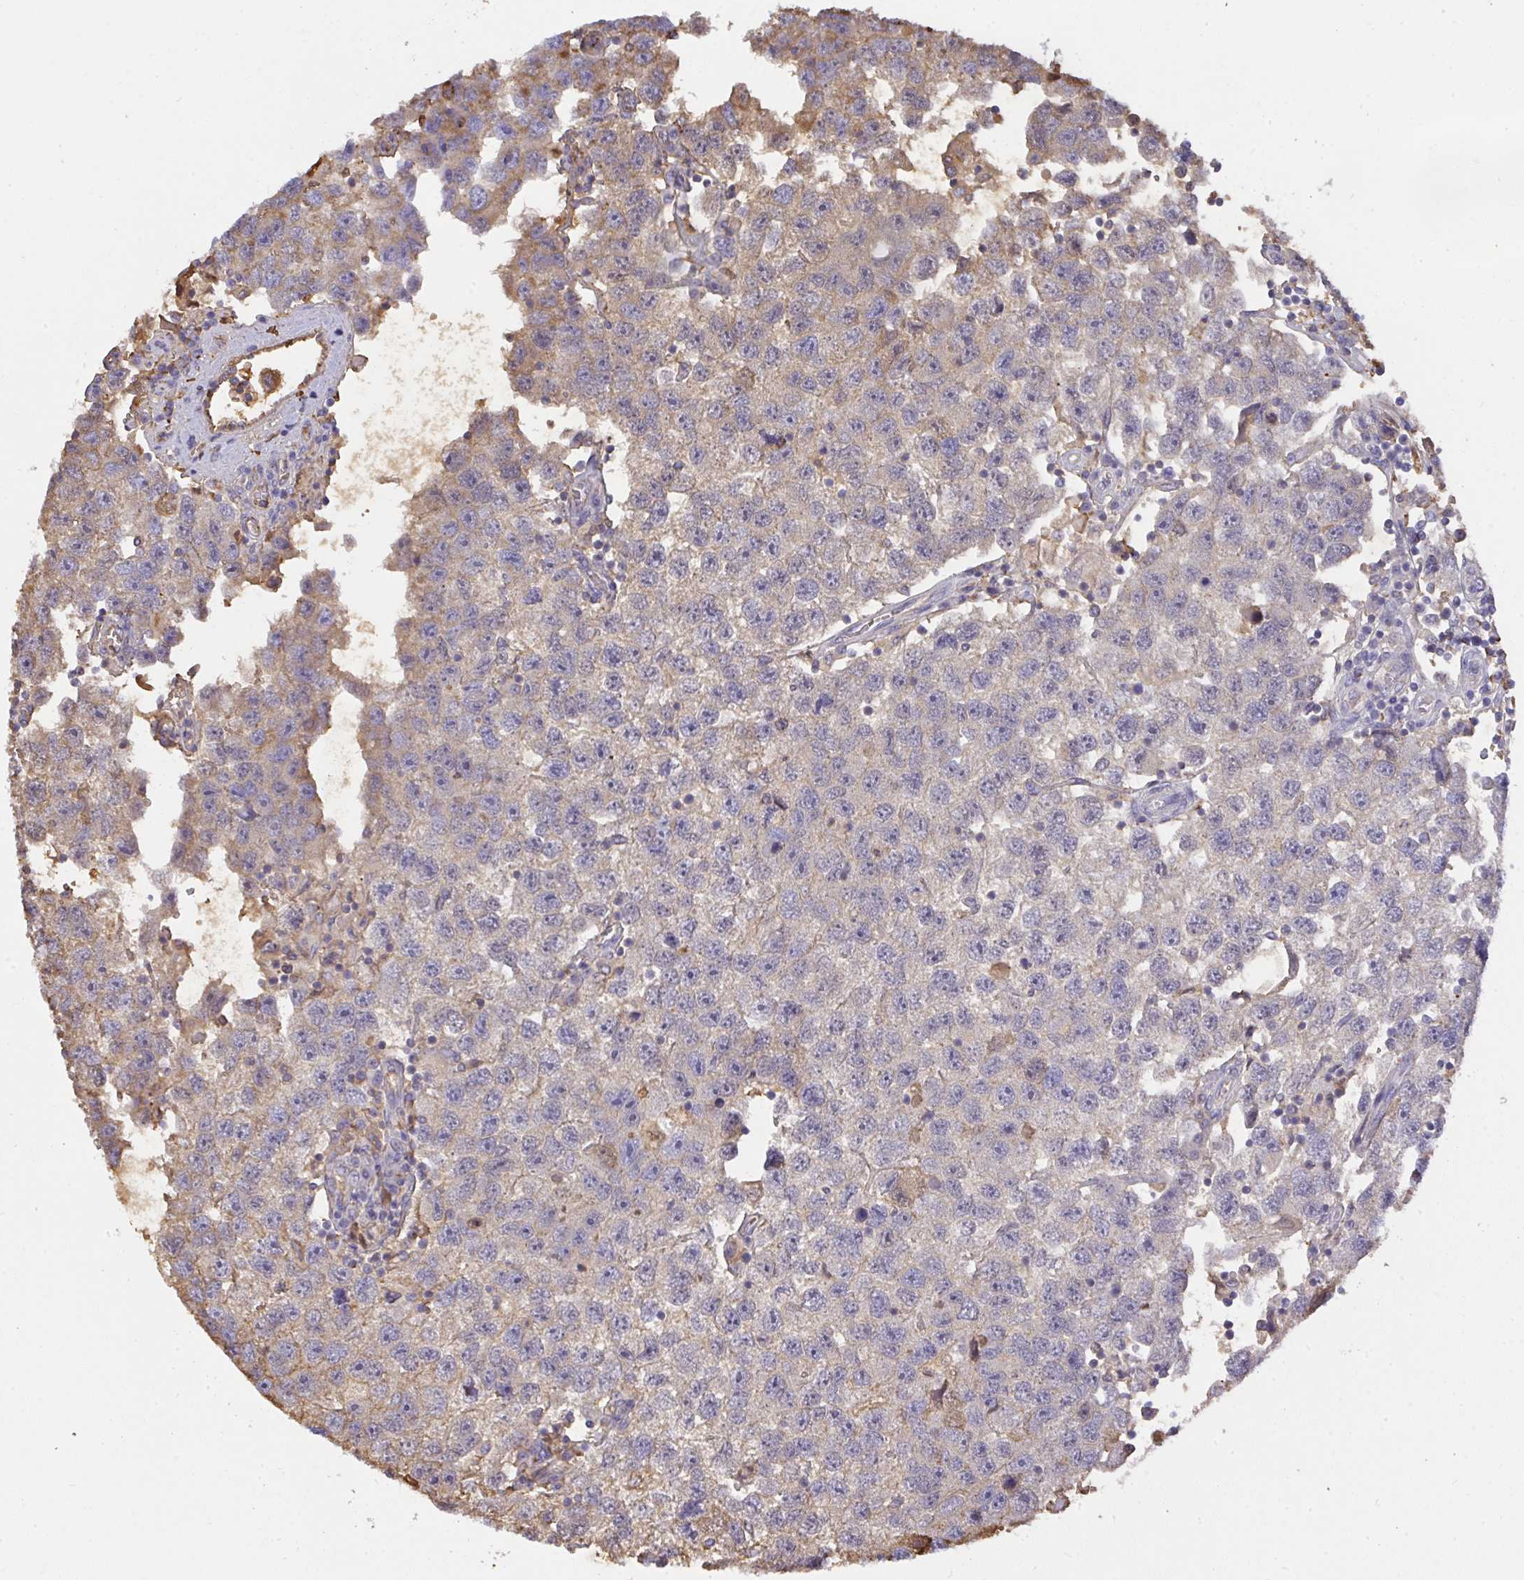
{"staining": {"intensity": "weak", "quantity": "<25%", "location": "cytoplasmic/membranous"}, "tissue": "testis cancer", "cell_type": "Tumor cells", "image_type": "cancer", "snomed": [{"axis": "morphology", "description": "Seminoma, NOS"}, {"axis": "topography", "description": "Testis"}], "caption": "Protein analysis of seminoma (testis) displays no significant positivity in tumor cells.", "gene": "SMYD5", "patient": {"sex": "male", "age": 26}}